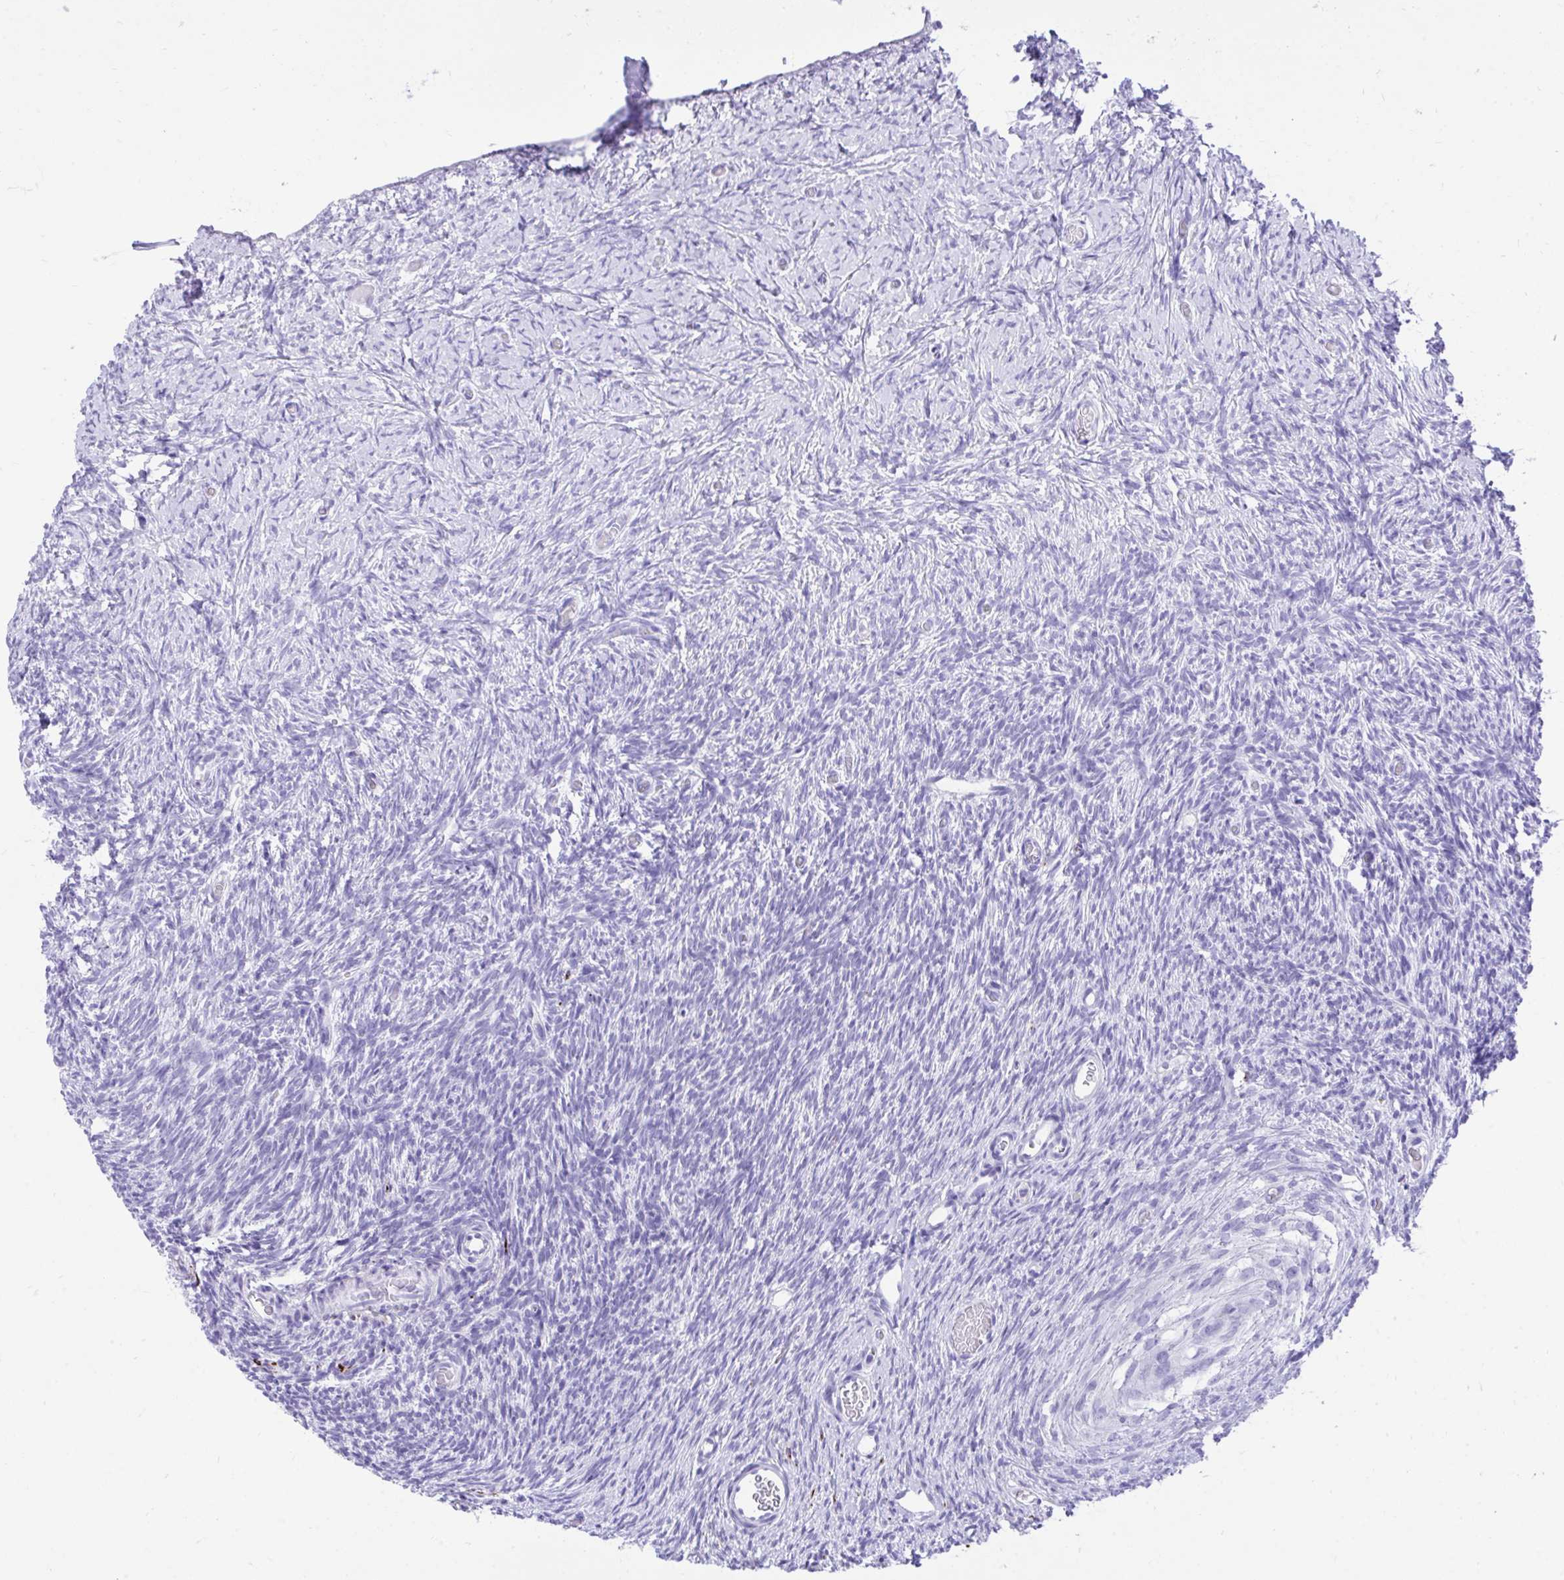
{"staining": {"intensity": "negative", "quantity": "none", "location": "none"}, "tissue": "ovary", "cell_type": "Follicle cells", "image_type": "normal", "snomed": [{"axis": "morphology", "description": "Normal tissue, NOS"}, {"axis": "topography", "description": "Ovary"}], "caption": "Follicle cells are negative for protein expression in benign human ovary.", "gene": "KCNN4", "patient": {"sex": "female", "age": 39}}